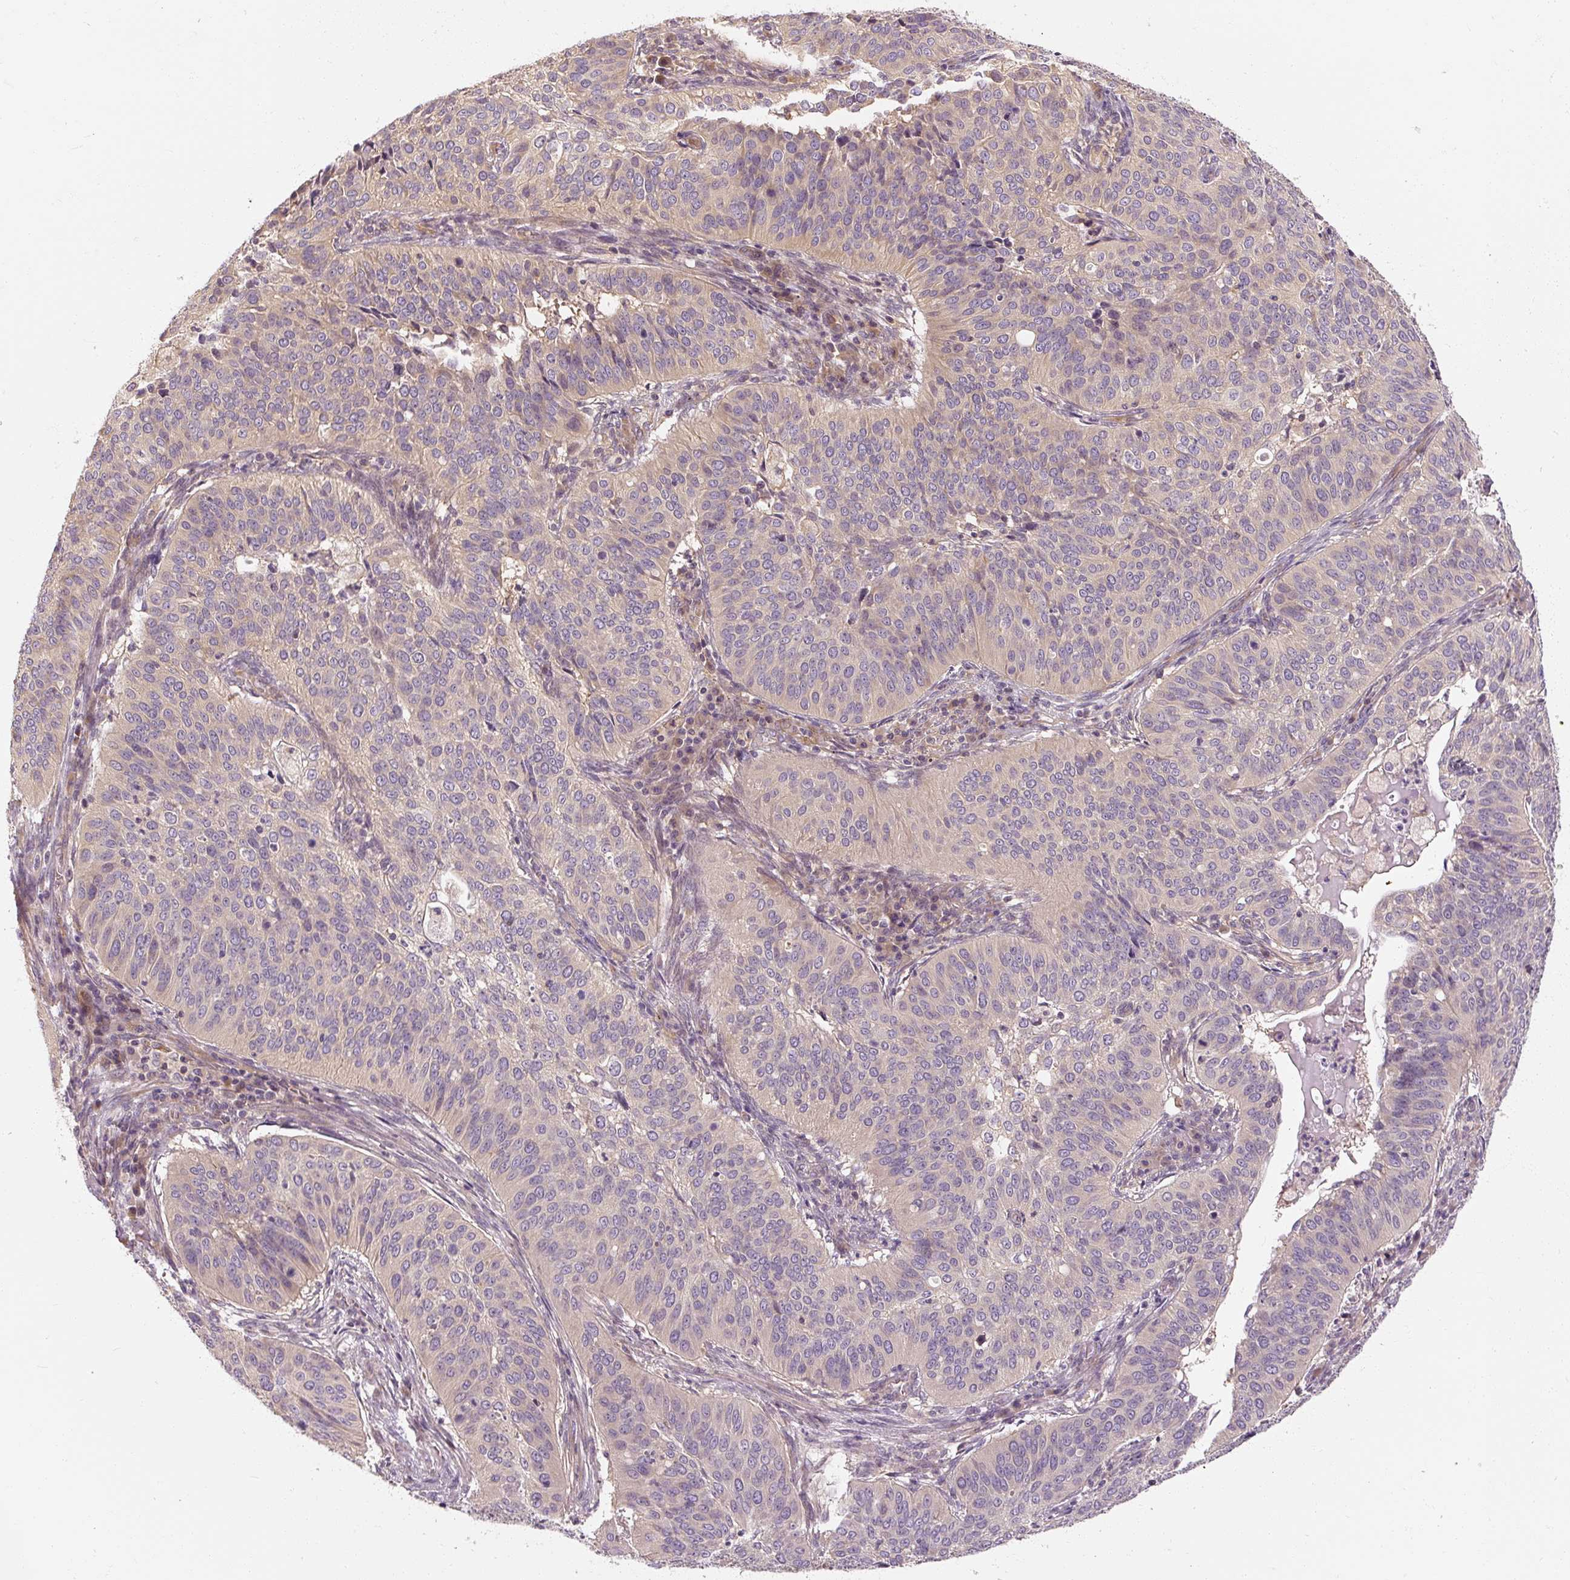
{"staining": {"intensity": "negative", "quantity": "none", "location": "none"}, "tissue": "cervical cancer", "cell_type": "Tumor cells", "image_type": "cancer", "snomed": [{"axis": "morphology", "description": "Normal tissue, NOS"}, {"axis": "morphology", "description": "Squamous cell carcinoma, NOS"}, {"axis": "topography", "description": "Cervix"}], "caption": "DAB immunohistochemical staining of squamous cell carcinoma (cervical) exhibits no significant positivity in tumor cells. (DAB (3,3'-diaminobenzidine) immunohistochemistry visualized using brightfield microscopy, high magnification).", "gene": "RB1CC1", "patient": {"sex": "female", "age": 39}}